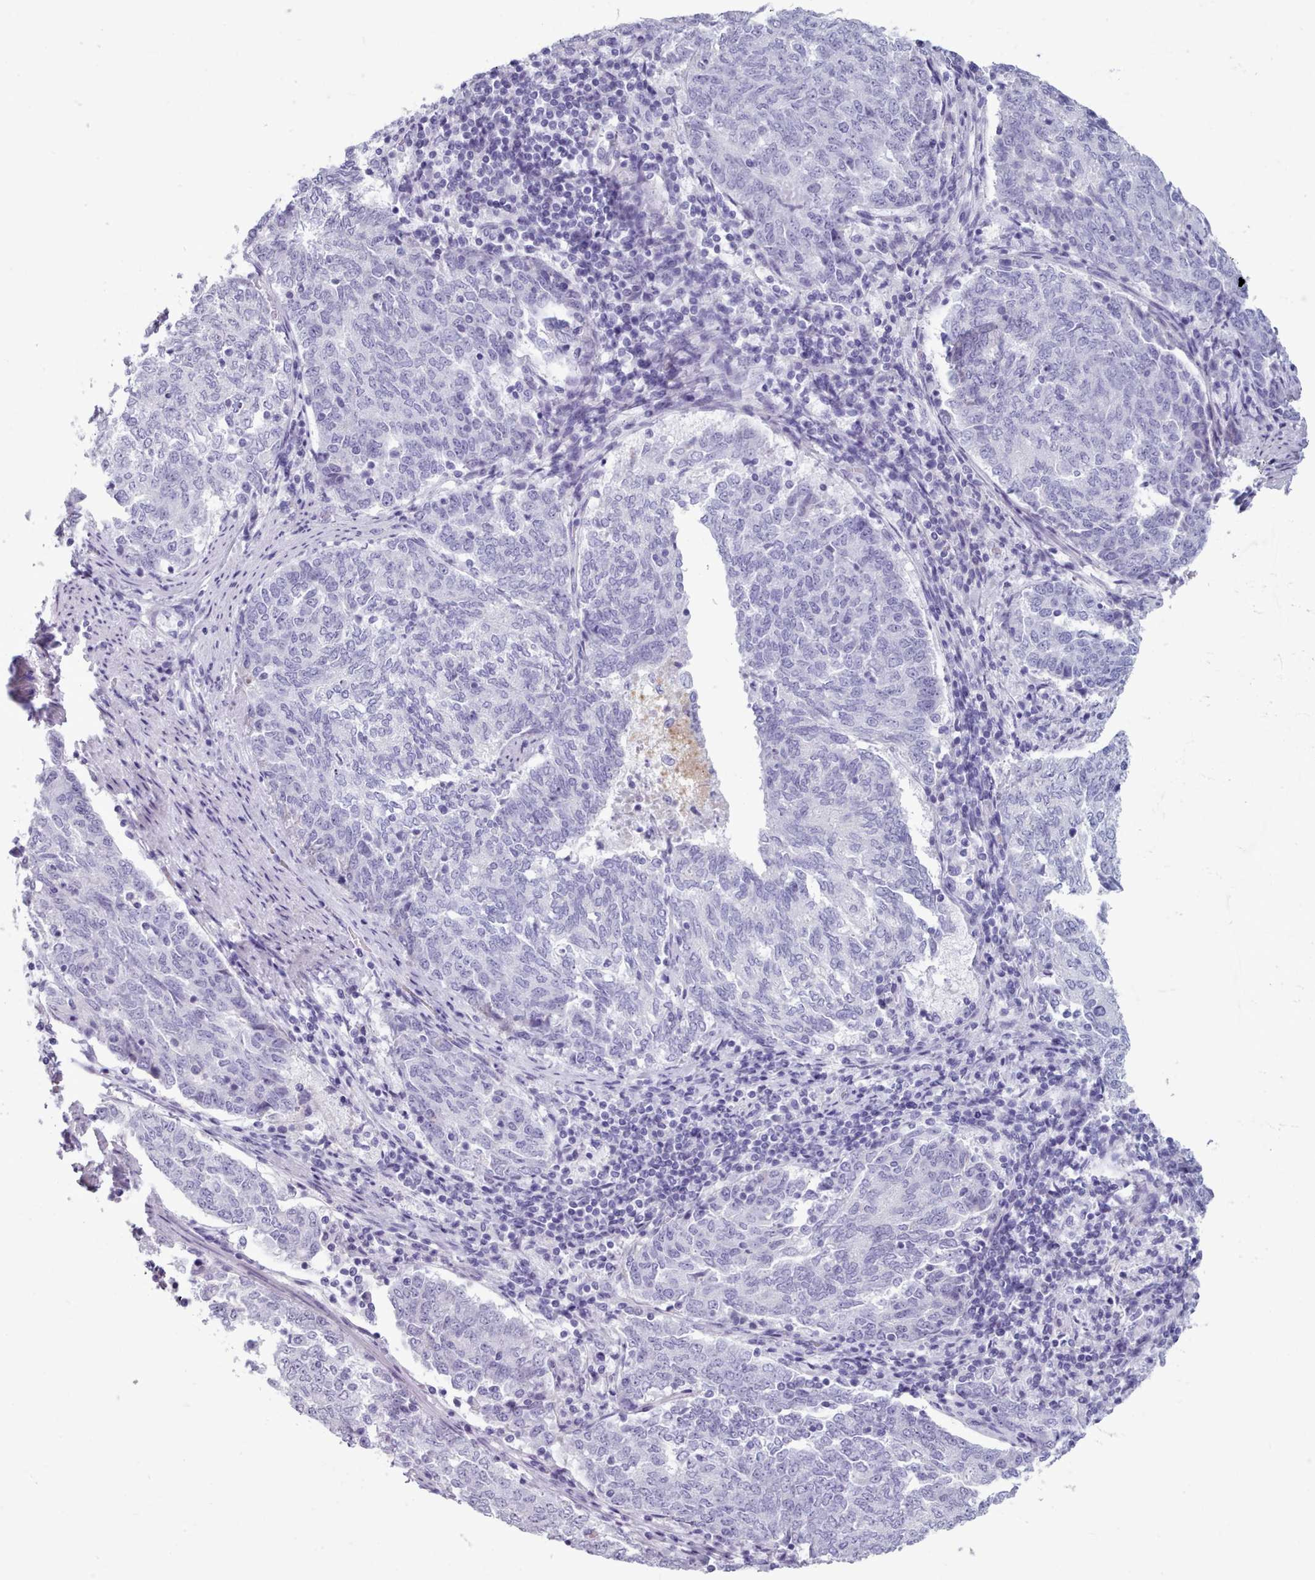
{"staining": {"intensity": "negative", "quantity": "none", "location": "none"}, "tissue": "endometrial cancer", "cell_type": "Tumor cells", "image_type": "cancer", "snomed": [{"axis": "morphology", "description": "Adenocarcinoma, NOS"}, {"axis": "topography", "description": "Endometrium"}], "caption": "Immunohistochemical staining of human adenocarcinoma (endometrial) reveals no significant expression in tumor cells.", "gene": "ZNF43", "patient": {"sex": "female", "age": 80}}